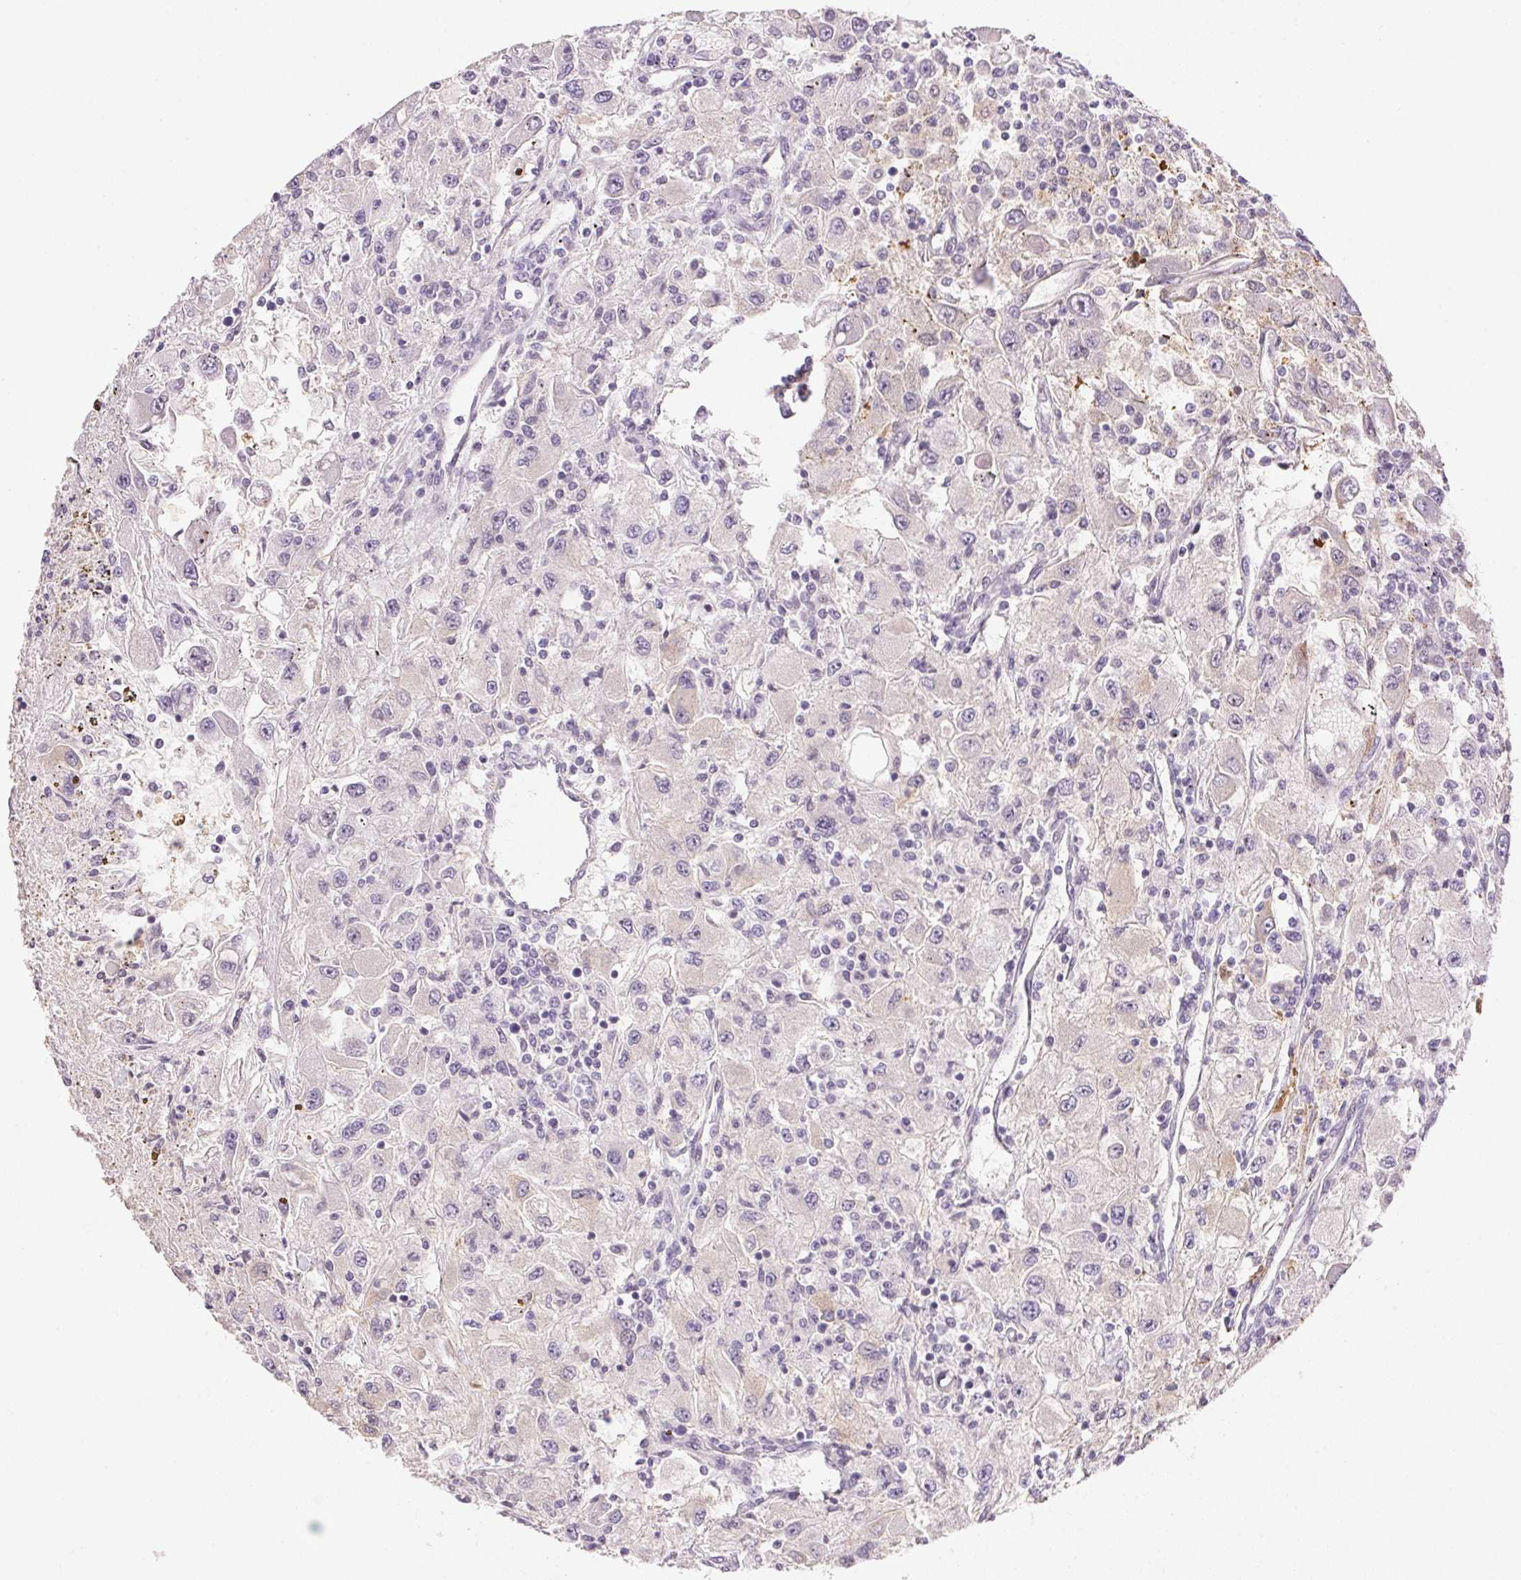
{"staining": {"intensity": "negative", "quantity": "none", "location": "none"}, "tissue": "renal cancer", "cell_type": "Tumor cells", "image_type": "cancer", "snomed": [{"axis": "morphology", "description": "Adenocarcinoma, NOS"}, {"axis": "topography", "description": "Kidney"}], "caption": "Renal adenocarcinoma stained for a protein using IHC exhibits no staining tumor cells.", "gene": "GYG2", "patient": {"sex": "female", "age": 67}}